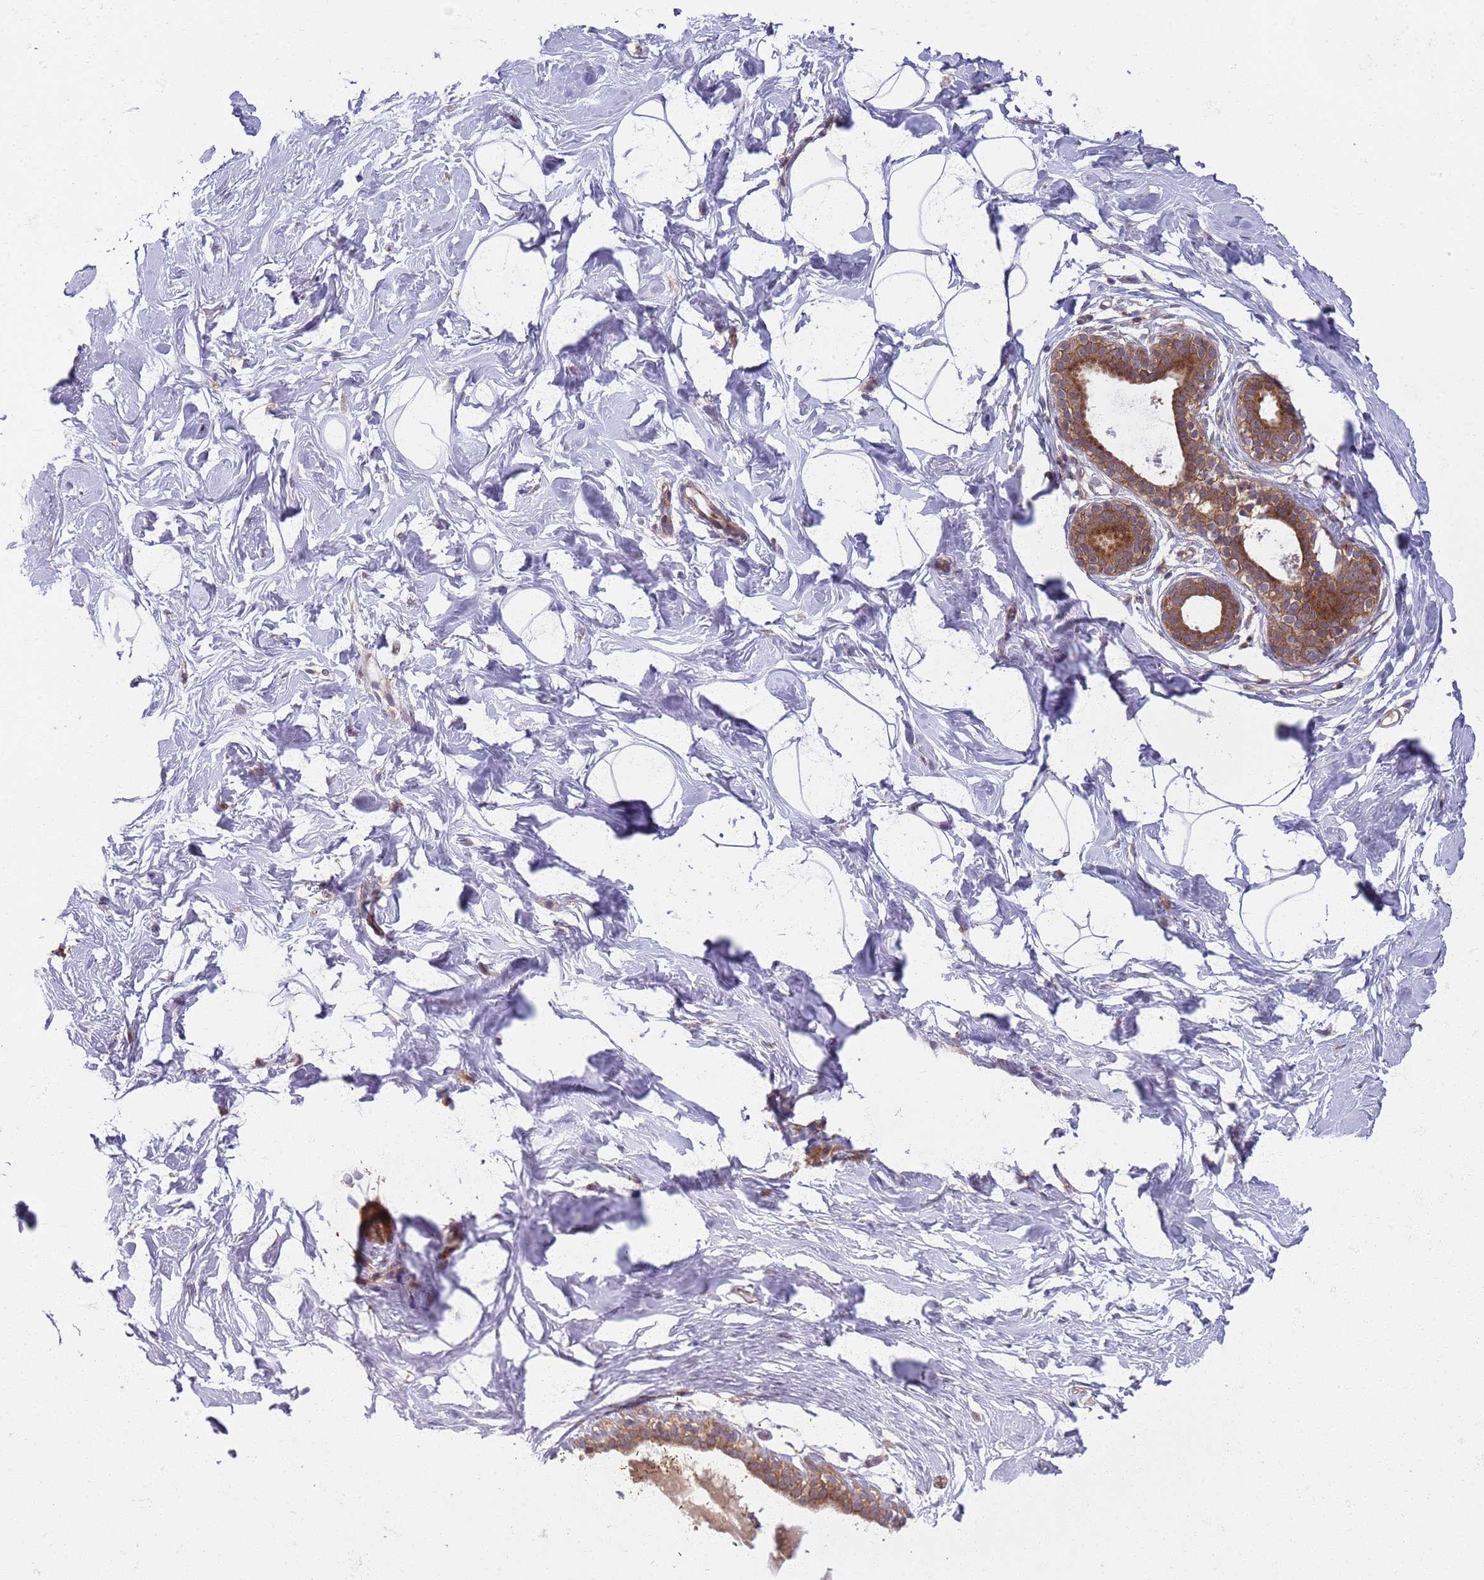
{"staining": {"intensity": "negative", "quantity": "none", "location": "none"}, "tissue": "breast", "cell_type": "Adipocytes", "image_type": "normal", "snomed": [{"axis": "morphology", "description": "Normal tissue, NOS"}, {"axis": "morphology", "description": "Adenoma, NOS"}, {"axis": "topography", "description": "Breast"}], "caption": "DAB immunohistochemical staining of normal human breast displays no significant staining in adipocytes. (IHC, brightfield microscopy, high magnification).", "gene": "GGA1", "patient": {"sex": "female", "age": 23}}